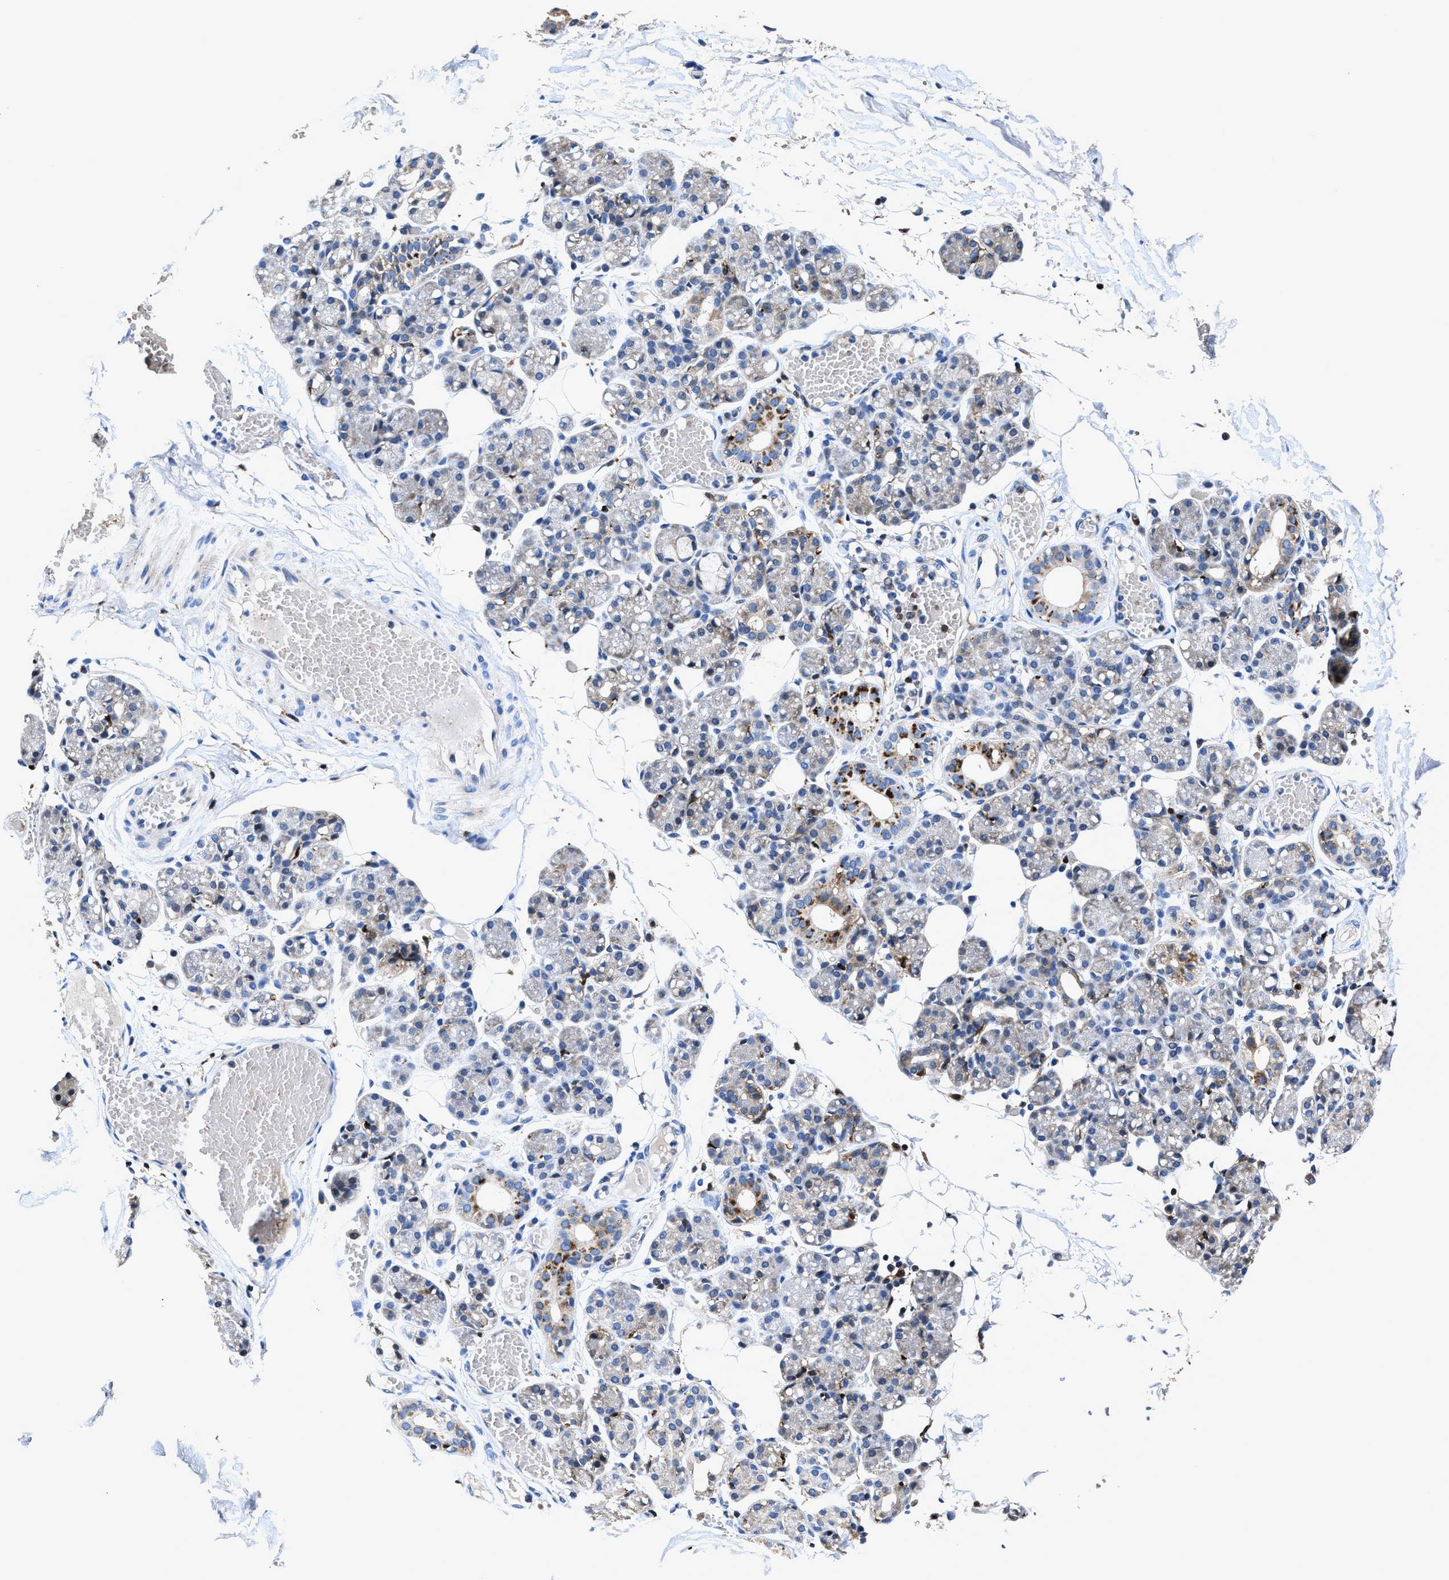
{"staining": {"intensity": "moderate", "quantity": "<25%", "location": "cytoplasmic/membranous"}, "tissue": "salivary gland", "cell_type": "Glandular cells", "image_type": "normal", "snomed": [{"axis": "morphology", "description": "Normal tissue, NOS"}, {"axis": "topography", "description": "Salivary gland"}], "caption": "IHC micrograph of benign salivary gland: human salivary gland stained using immunohistochemistry (IHC) demonstrates low levels of moderate protein expression localized specifically in the cytoplasmic/membranous of glandular cells, appearing as a cytoplasmic/membranous brown color.", "gene": "RGS10", "patient": {"sex": "male", "age": 63}}